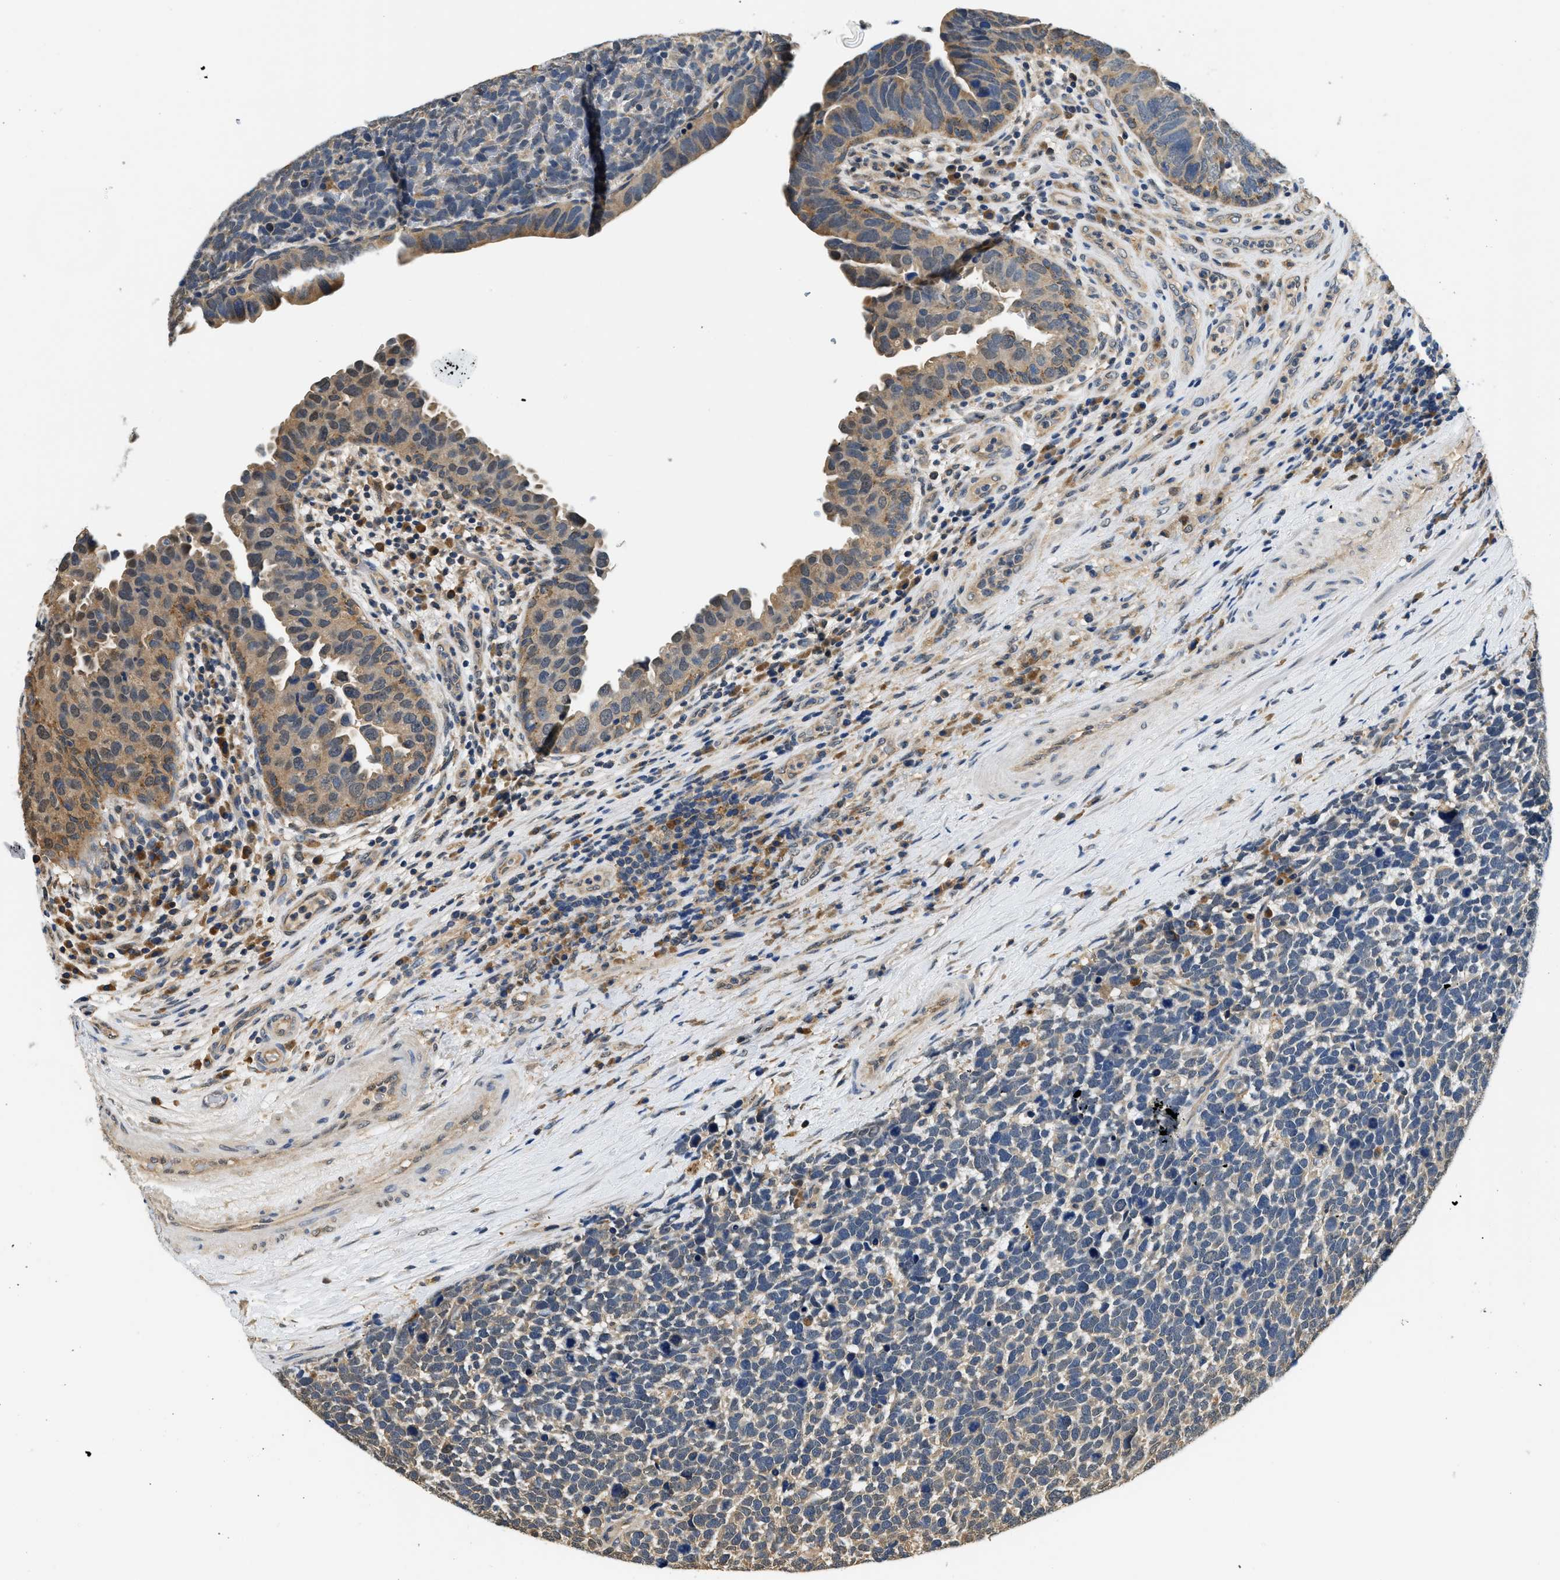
{"staining": {"intensity": "weak", "quantity": "<25%", "location": "cytoplasmic/membranous"}, "tissue": "urothelial cancer", "cell_type": "Tumor cells", "image_type": "cancer", "snomed": [{"axis": "morphology", "description": "Urothelial carcinoma, High grade"}, {"axis": "topography", "description": "Urinary bladder"}], "caption": "A high-resolution micrograph shows immunohistochemistry staining of high-grade urothelial carcinoma, which shows no significant positivity in tumor cells. (DAB (3,3'-diaminobenzidine) IHC, high magnification).", "gene": "BCL7C", "patient": {"sex": "female", "age": 82}}